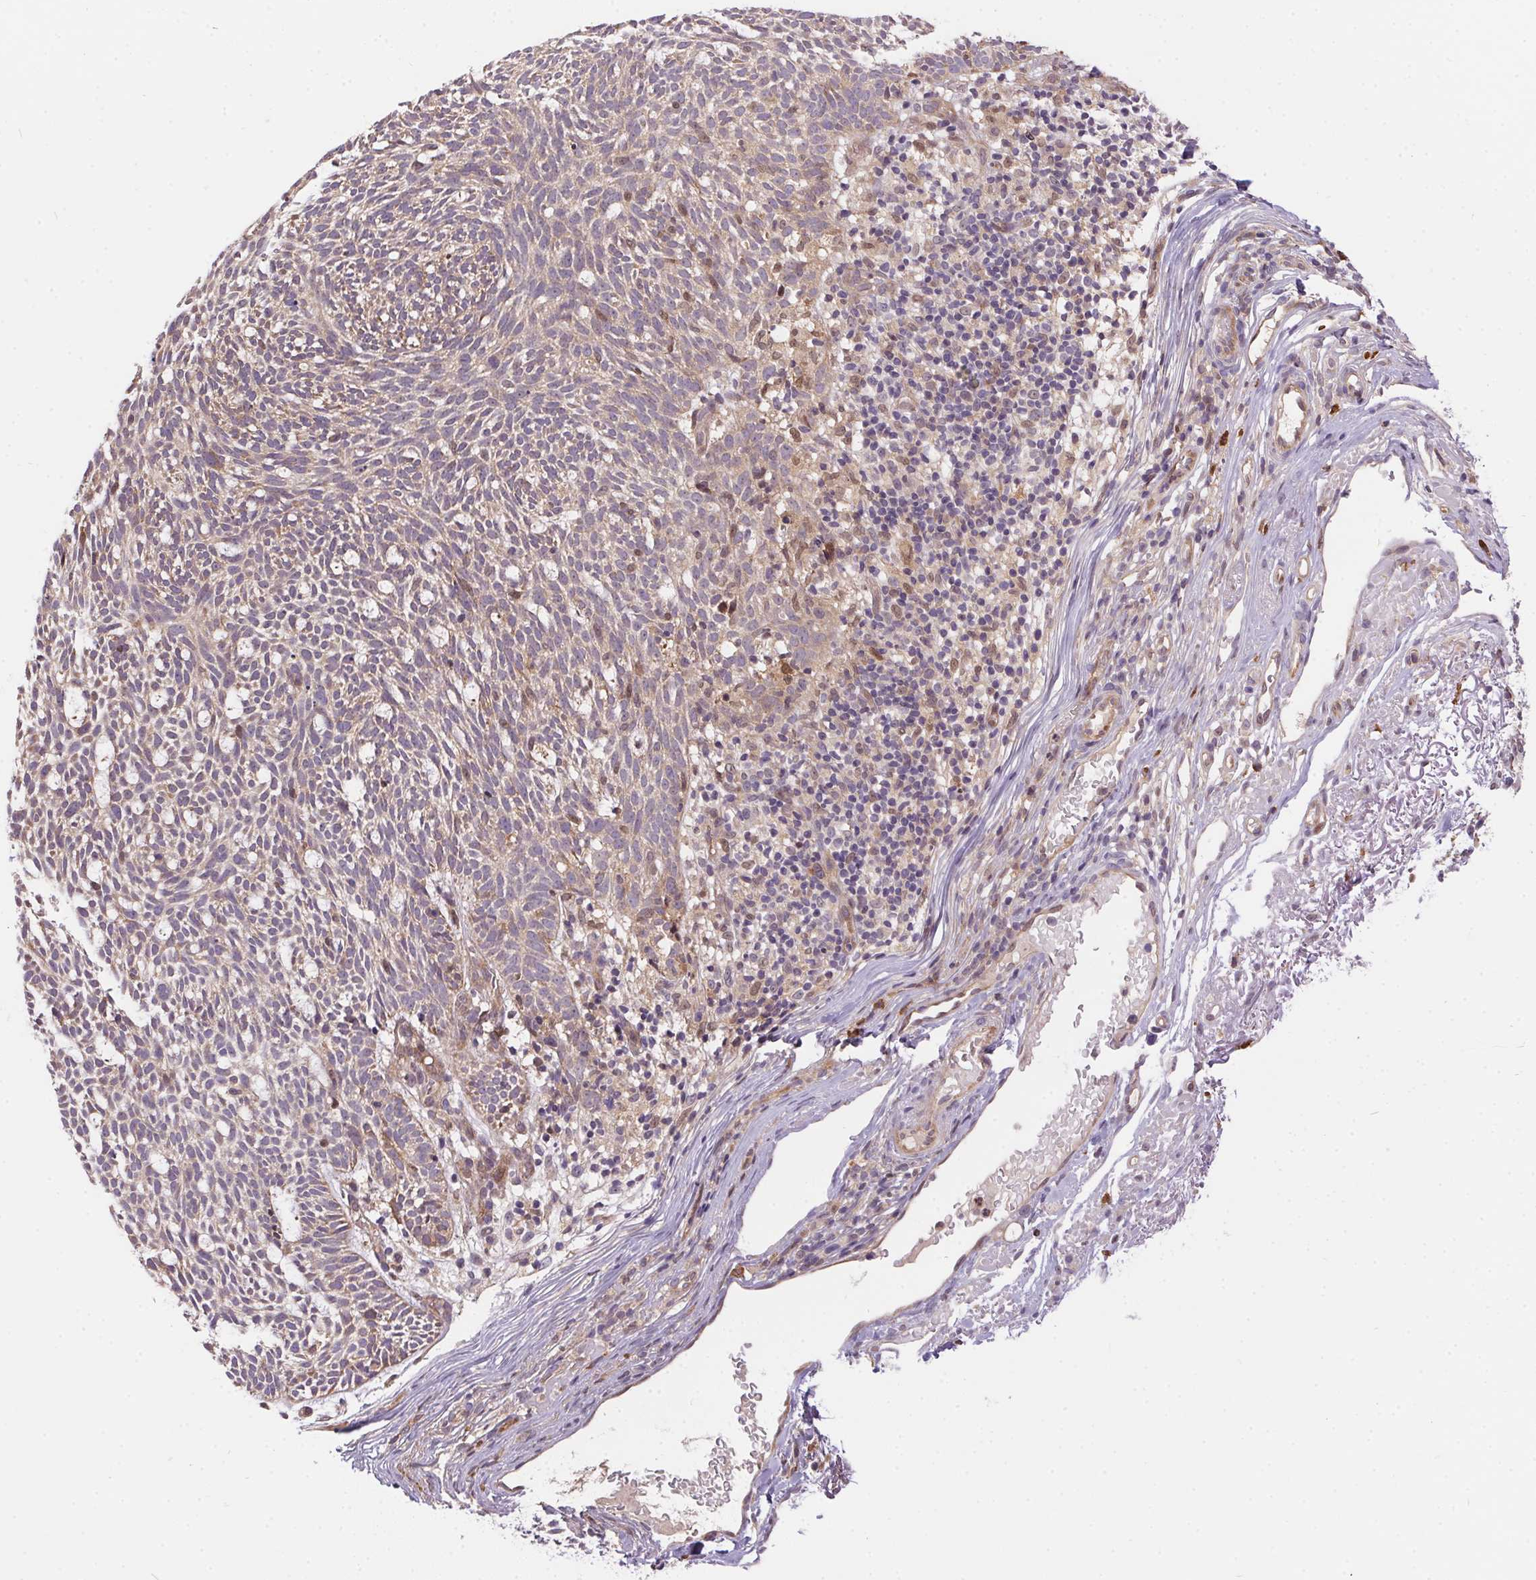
{"staining": {"intensity": "negative", "quantity": "none", "location": "none"}, "tissue": "skin cancer", "cell_type": "Tumor cells", "image_type": "cancer", "snomed": [{"axis": "morphology", "description": "Normal tissue, NOS"}, {"axis": "morphology", "description": "Basal cell carcinoma"}, {"axis": "topography", "description": "Skin"}], "caption": "High magnification brightfield microscopy of skin cancer (basal cell carcinoma) stained with DAB (brown) and counterstained with hematoxylin (blue): tumor cells show no significant staining.", "gene": "NUDT16", "patient": {"sex": "male", "age": 68}}